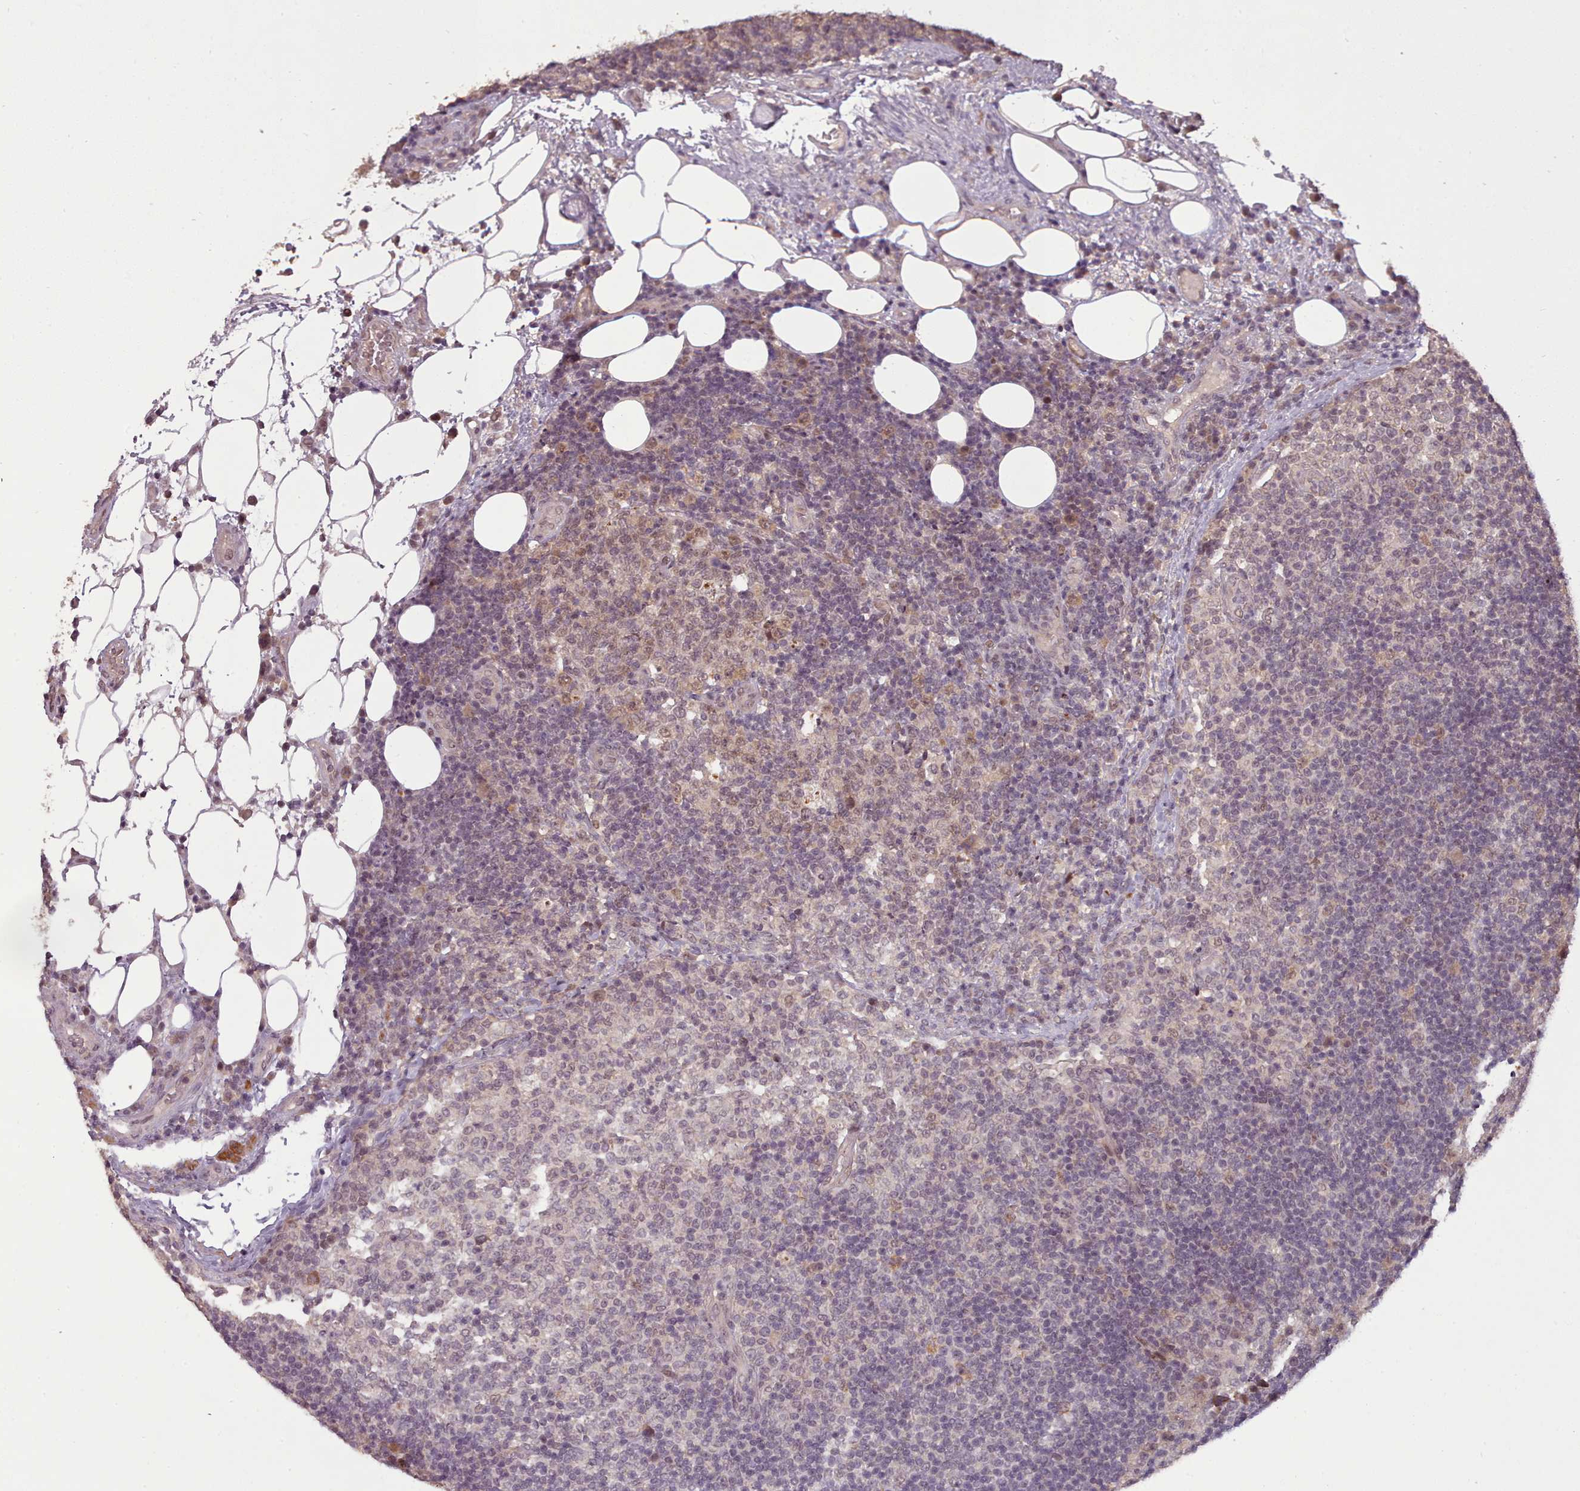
{"staining": {"intensity": "moderate", "quantity": "25%-75%", "location": "nuclear"}, "tissue": "lymph node", "cell_type": "Germinal center cells", "image_type": "normal", "snomed": [{"axis": "morphology", "description": "Normal tissue, NOS"}, {"axis": "topography", "description": "Lymph node"}], "caption": "High-power microscopy captured an immunohistochemistry histopathology image of benign lymph node, revealing moderate nuclear positivity in approximately 25%-75% of germinal center cells.", "gene": "CDC6", "patient": {"sex": "female", "age": 31}}